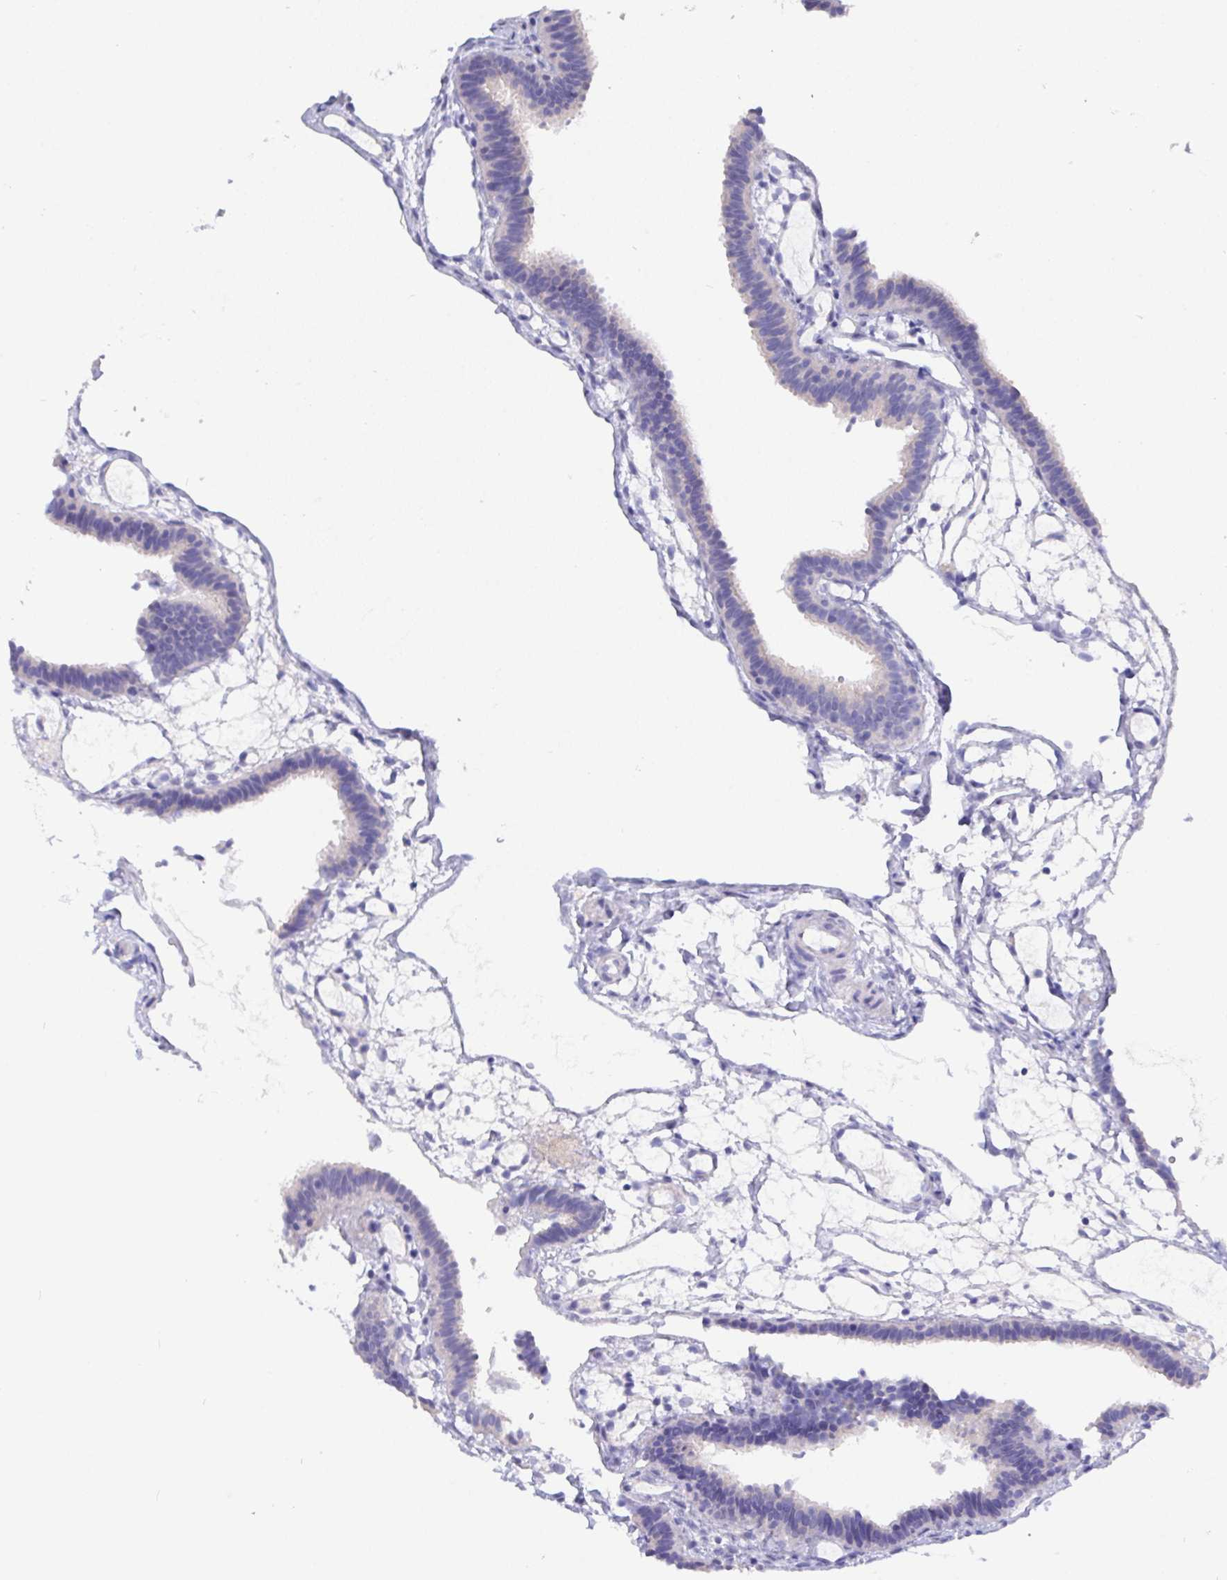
{"staining": {"intensity": "negative", "quantity": "none", "location": "none"}, "tissue": "fallopian tube", "cell_type": "Glandular cells", "image_type": "normal", "snomed": [{"axis": "morphology", "description": "Normal tissue, NOS"}, {"axis": "topography", "description": "Fallopian tube"}], "caption": "Glandular cells are negative for brown protein staining in unremarkable fallopian tube. (DAB IHC visualized using brightfield microscopy, high magnification).", "gene": "PRG3", "patient": {"sex": "female", "age": 37}}